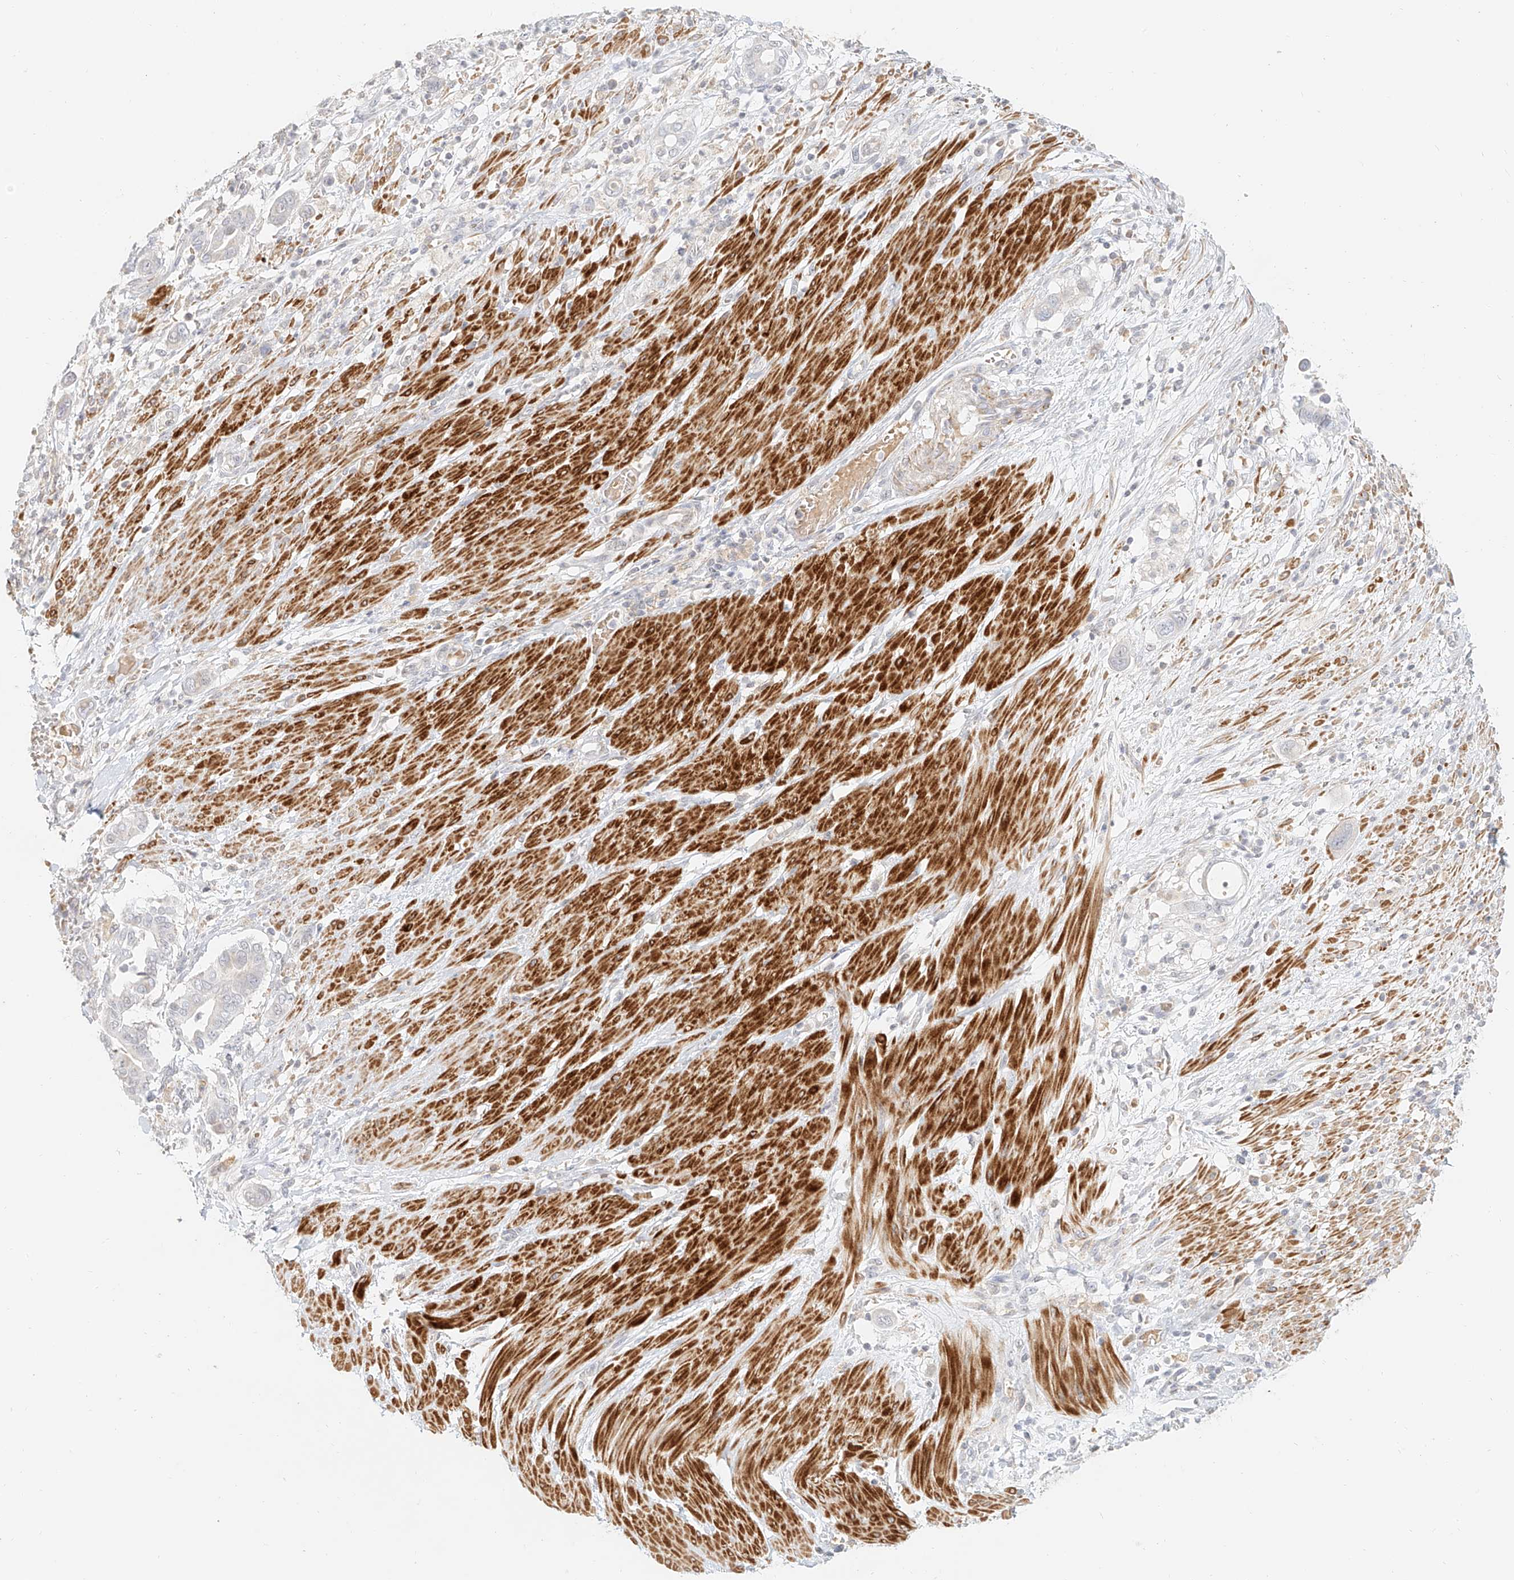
{"staining": {"intensity": "negative", "quantity": "none", "location": "none"}, "tissue": "pancreatic cancer", "cell_type": "Tumor cells", "image_type": "cancer", "snomed": [{"axis": "morphology", "description": "Adenocarcinoma, NOS"}, {"axis": "topography", "description": "Pancreas"}], "caption": "High power microscopy micrograph of an IHC histopathology image of pancreatic cancer, revealing no significant staining in tumor cells.", "gene": "CXorf58", "patient": {"sex": "male", "age": 68}}